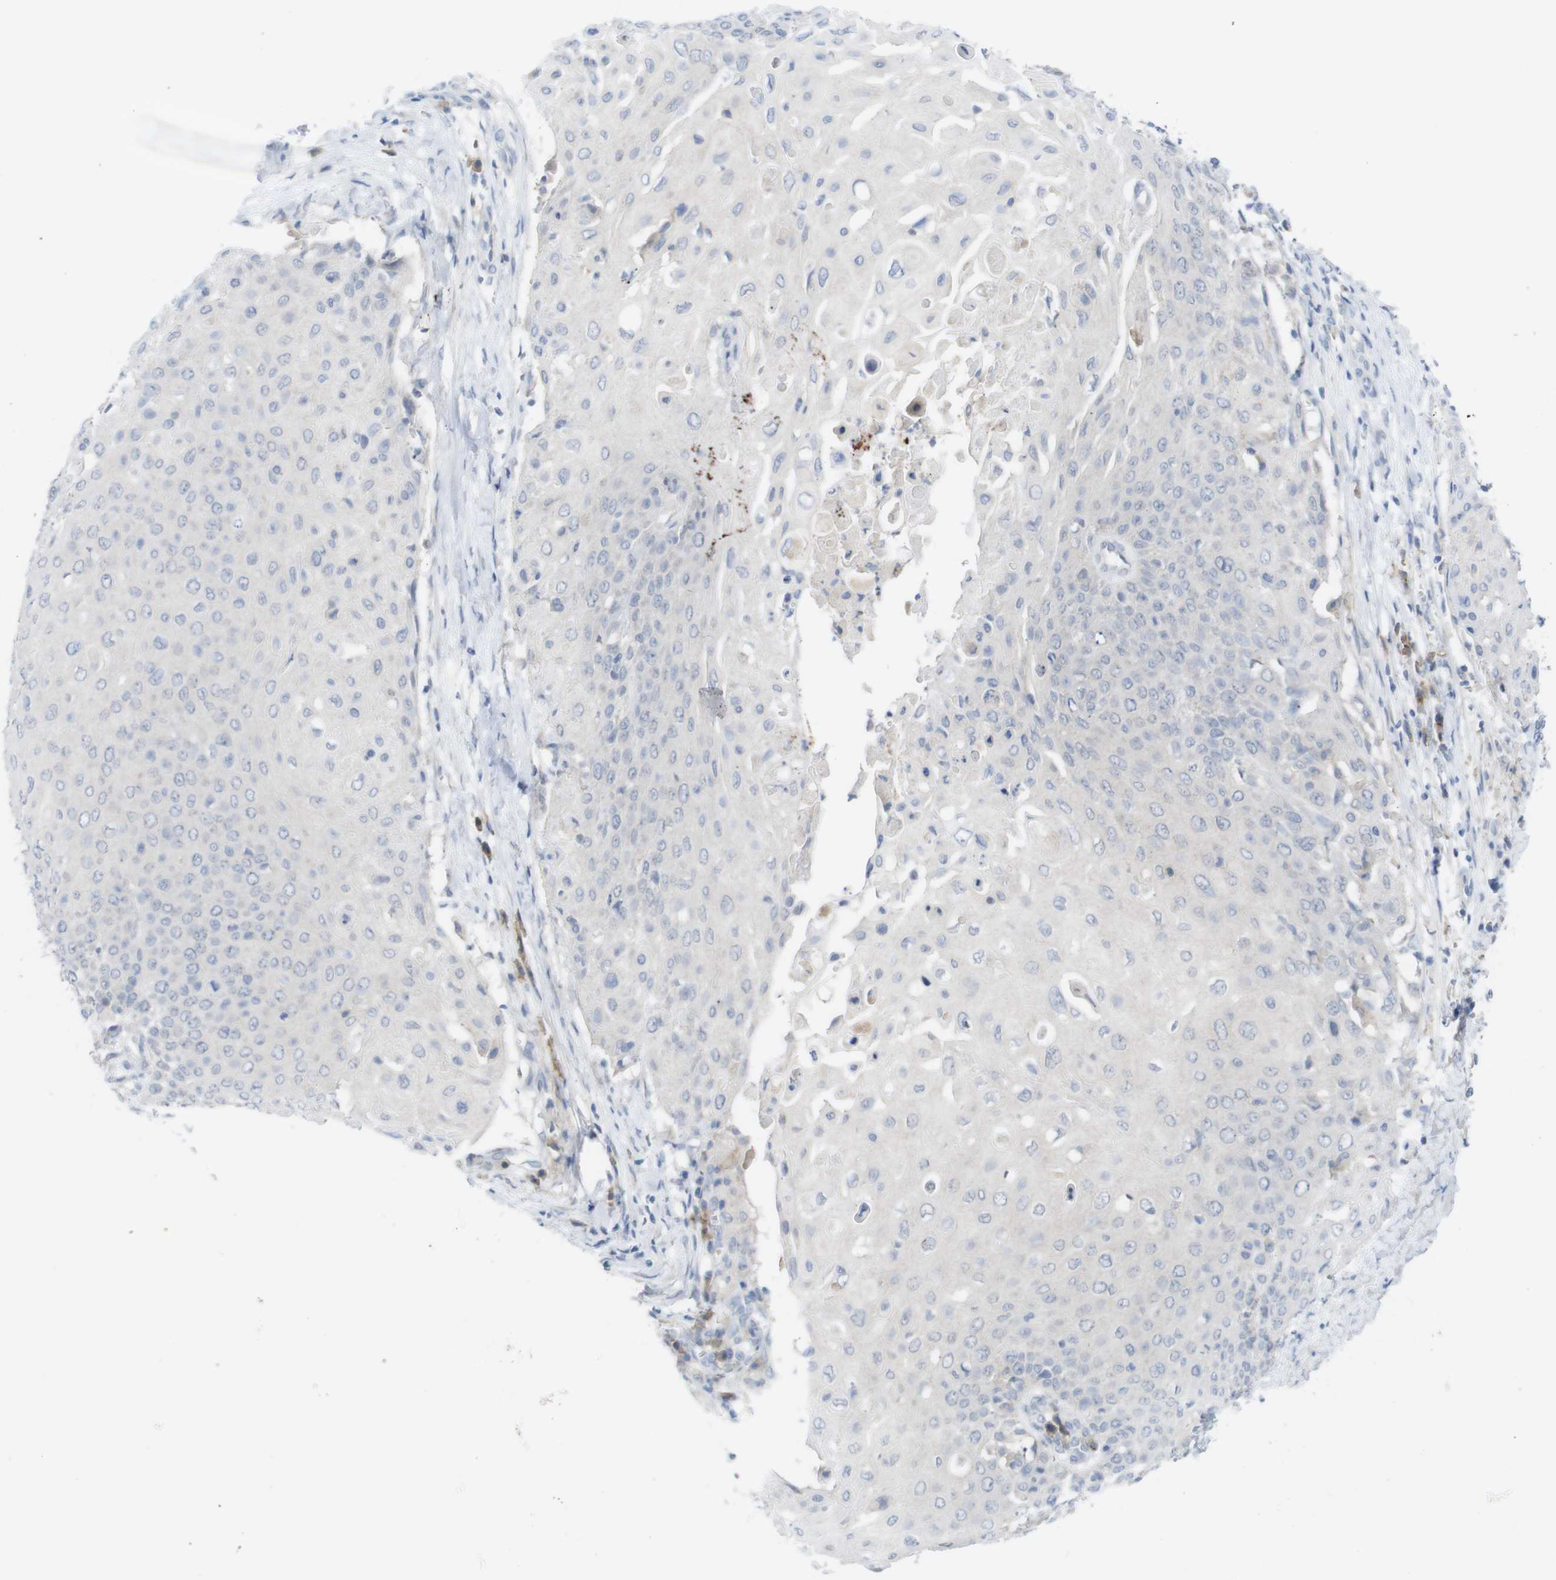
{"staining": {"intensity": "negative", "quantity": "none", "location": "none"}, "tissue": "cervical cancer", "cell_type": "Tumor cells", "image_type": "cancer", "snomed": [{"axis": "morphology", "description": "Squamous cell carcinoma, NOS"}, {"axis": "topography", "description": "Cervix"}], "caption": "A high-resolution micrograph shows IHC staining of squamous cell carcinoma (cervical), which reveals no significant expression in tumor cells.", "gene": "SLAMF7", "patient": {"sex": "female", "age": 39}}